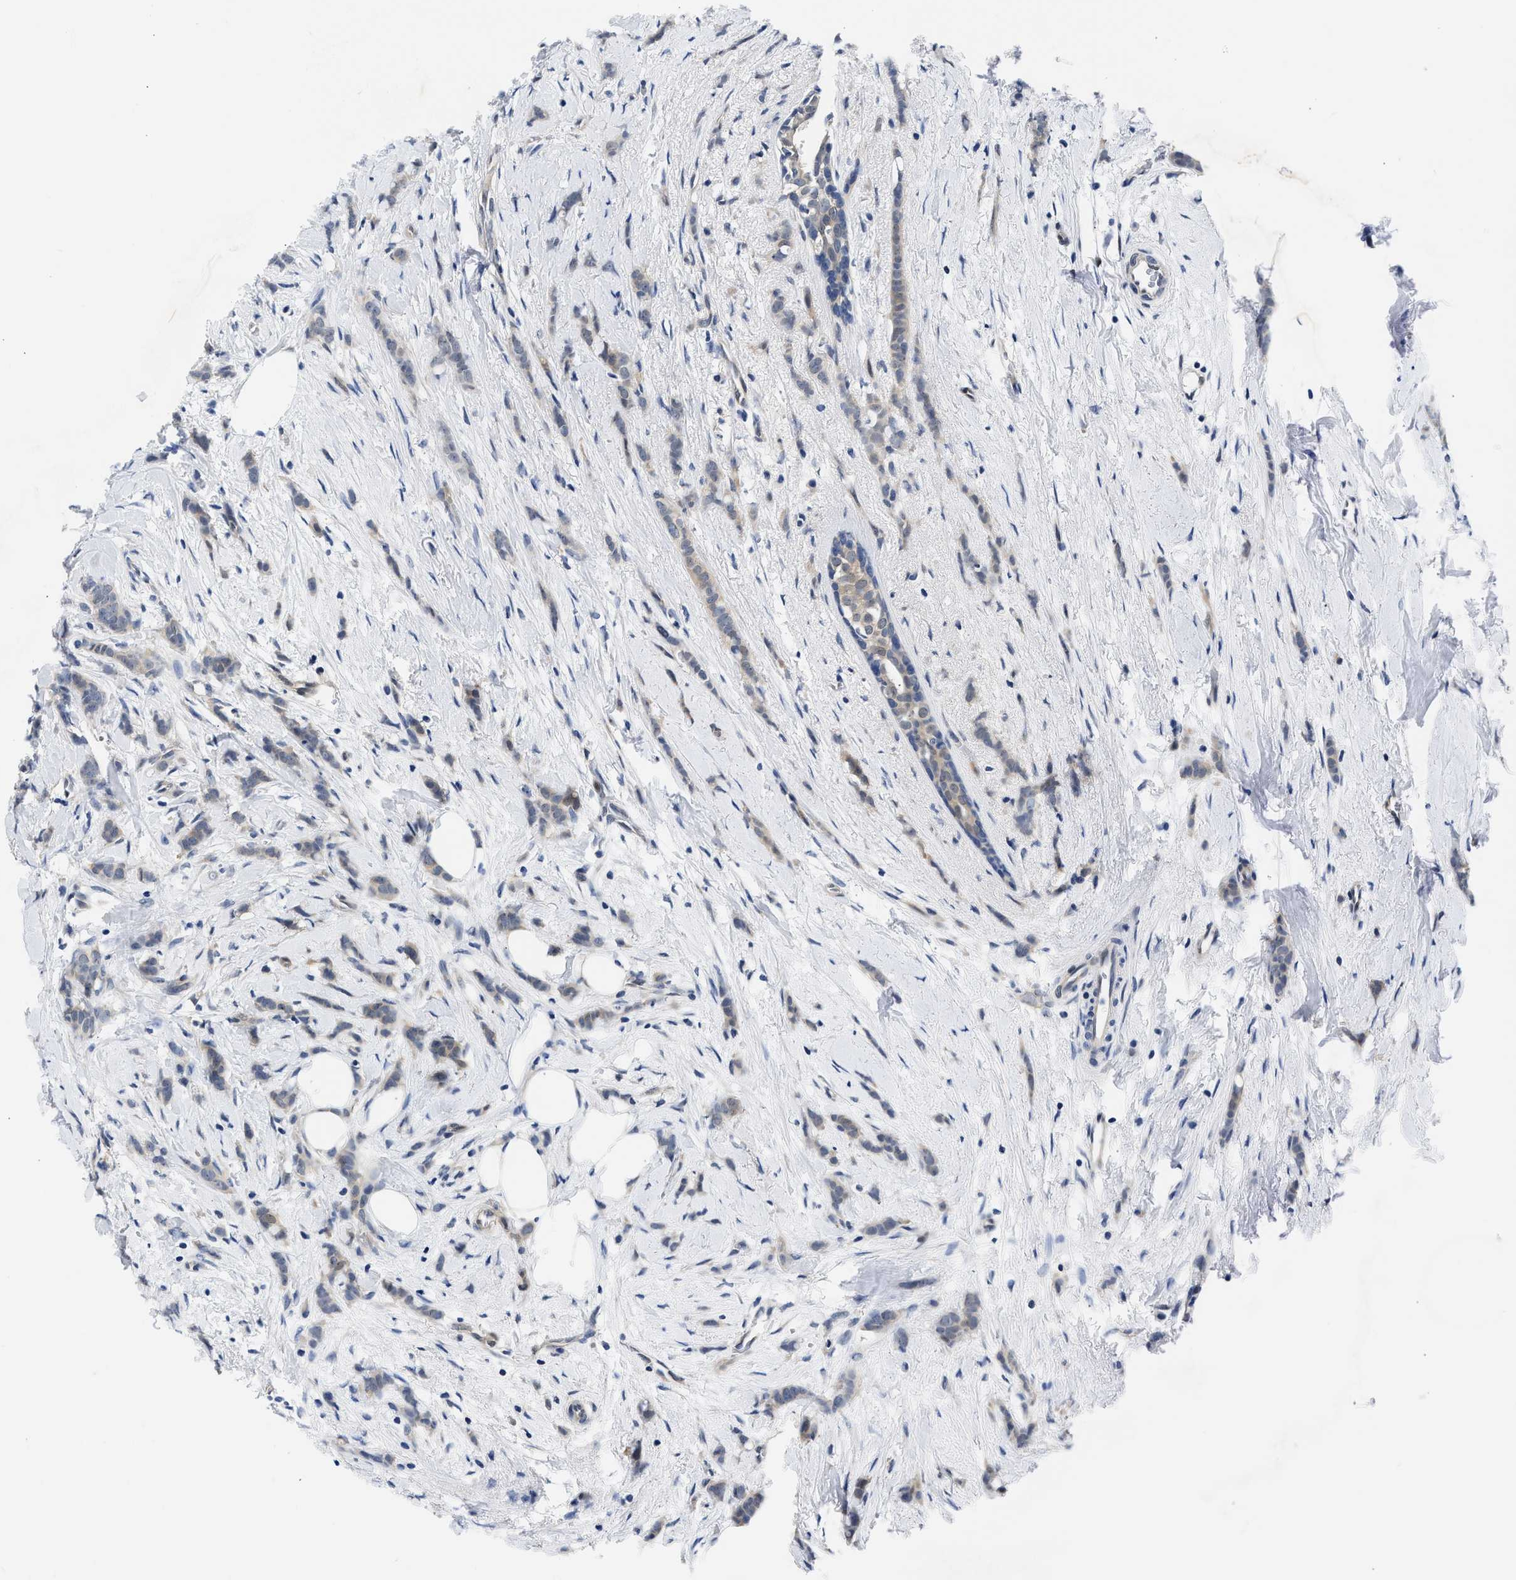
{"staining": {"intensity": "weak", "quantity": "25%-75%", "location": "cytoplasmic/membranous"}, "tissue": "breast cancer", "cell_type": "Tumor cells", "image_type": "cancer", "snomed": [{"axis": "morphology", "description": "Lobular carcinoma, in situ"}, {"axis": "morphology", "description": "Lobular carcinoma"}, {"axis": "topography", "description": "Breast"}], "caption": "DAB (3,3'-diaminobenzidine) immunohistochemical staining of human lobular carcinoma (breast) reveals weak cytoplasmic/membranous protein expression in about 25%-75% of tumor cells.", "gene": "XPO5", "patient": {"sex": "female", "age": 41}}